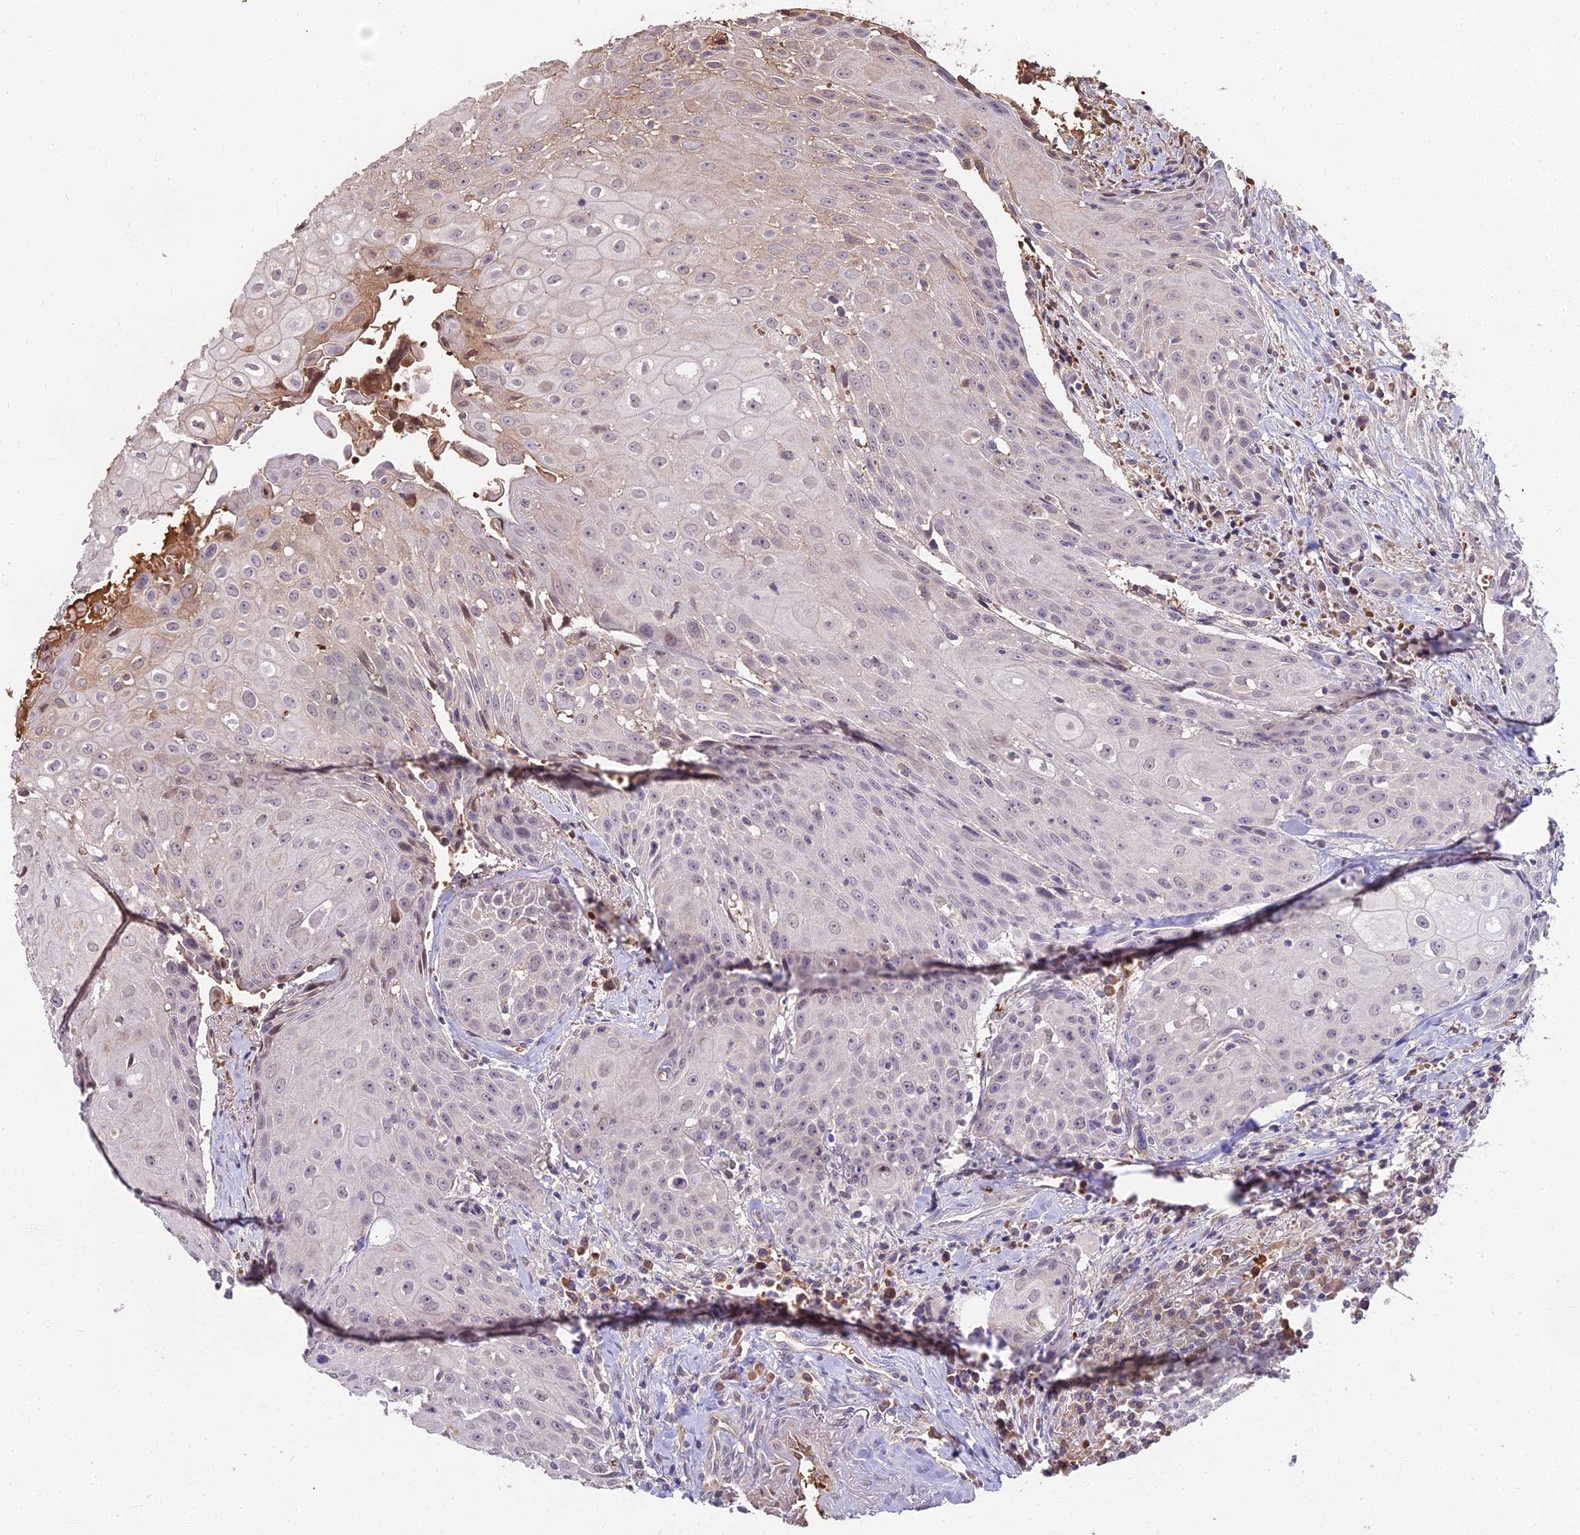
{"staining": {"intensity": "weak", "quantity": "<25%", "location": "cytoplasmic/membranous"}, "tissue": "head and neck cancer", "cell_type": "Tumor cells", "image_type": "cancer", "snomed": [{"axis": "morphology", "description": "Squamous cell carcinoma, NOS"}, {"axis": "topography", "description": "Oral tissue"}, {"axis": "topography", "description": "Head-Neck"}], "caption": "High power microscopy micrograph of an immunohistochemistry (IHC) histopathology image of head and neck cancer (squamous cell carcinoma), revealing no significant expression in tumor cells. The staining was performed using DAB (3,3'-diaminobenzidine) to visualize the protein expression in brown, while the nuclei were stained in blue with hematoxylin (Magnification: 20x).", "gene": "ZDBF2", "patient": {"sex": "female", "age": 82}}